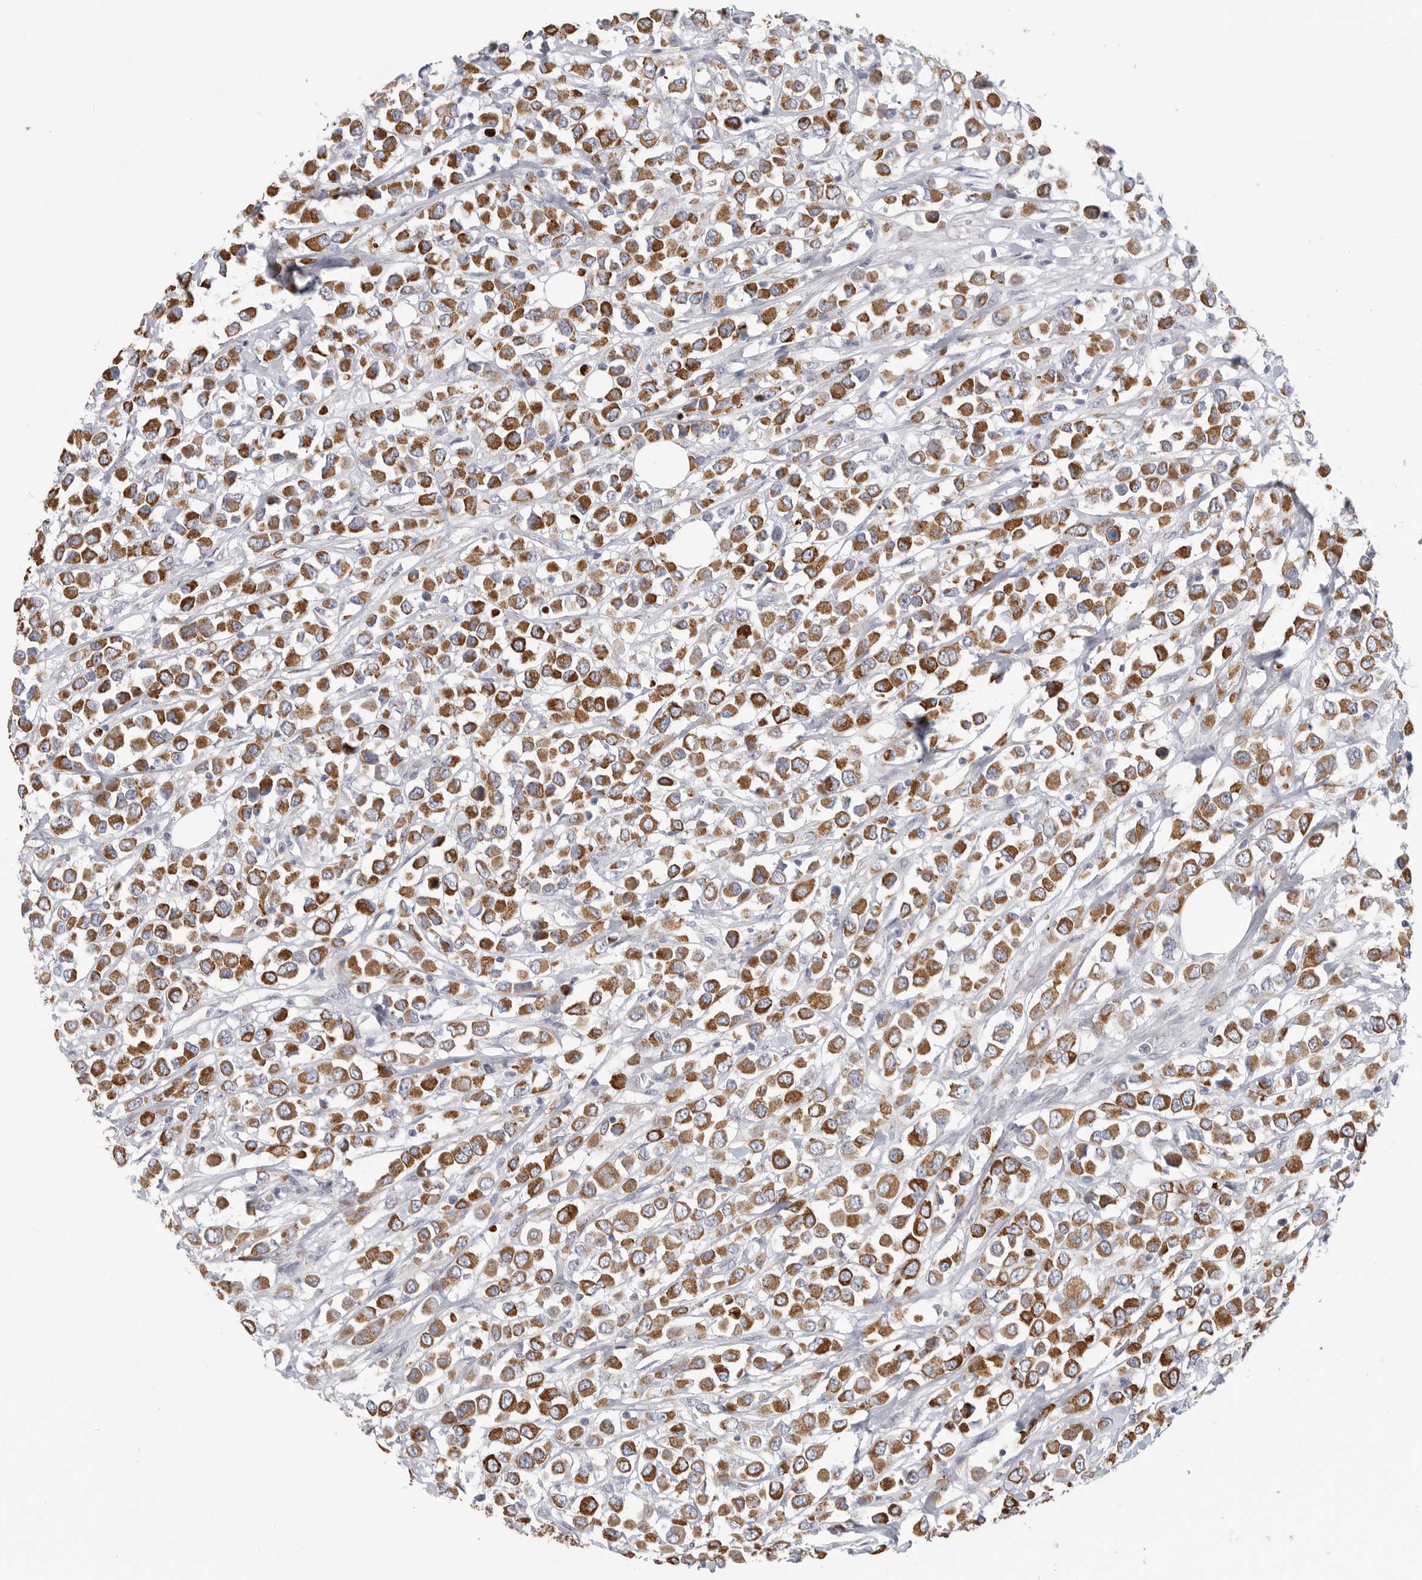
{"staining": {"intensity": "strong", "quantity": ">75%", "location": "cytoplasmic/membranous"}, "tissue": "breast cancer", "cell_type": "Tumor cells", "image_type": "cancer", "snomed": [{"axis": "morphology", "description": "Duct carcinoma"}, {"axis": "topography", "description": "Breast"}], "caption": "Breast cancer stained with a brown dye exhibits strong cytoplasmic/membranous positive staining in about >75% of tumor cells.", "gene": "ELP3", "patient": {"sex": "female", "age": 61}}